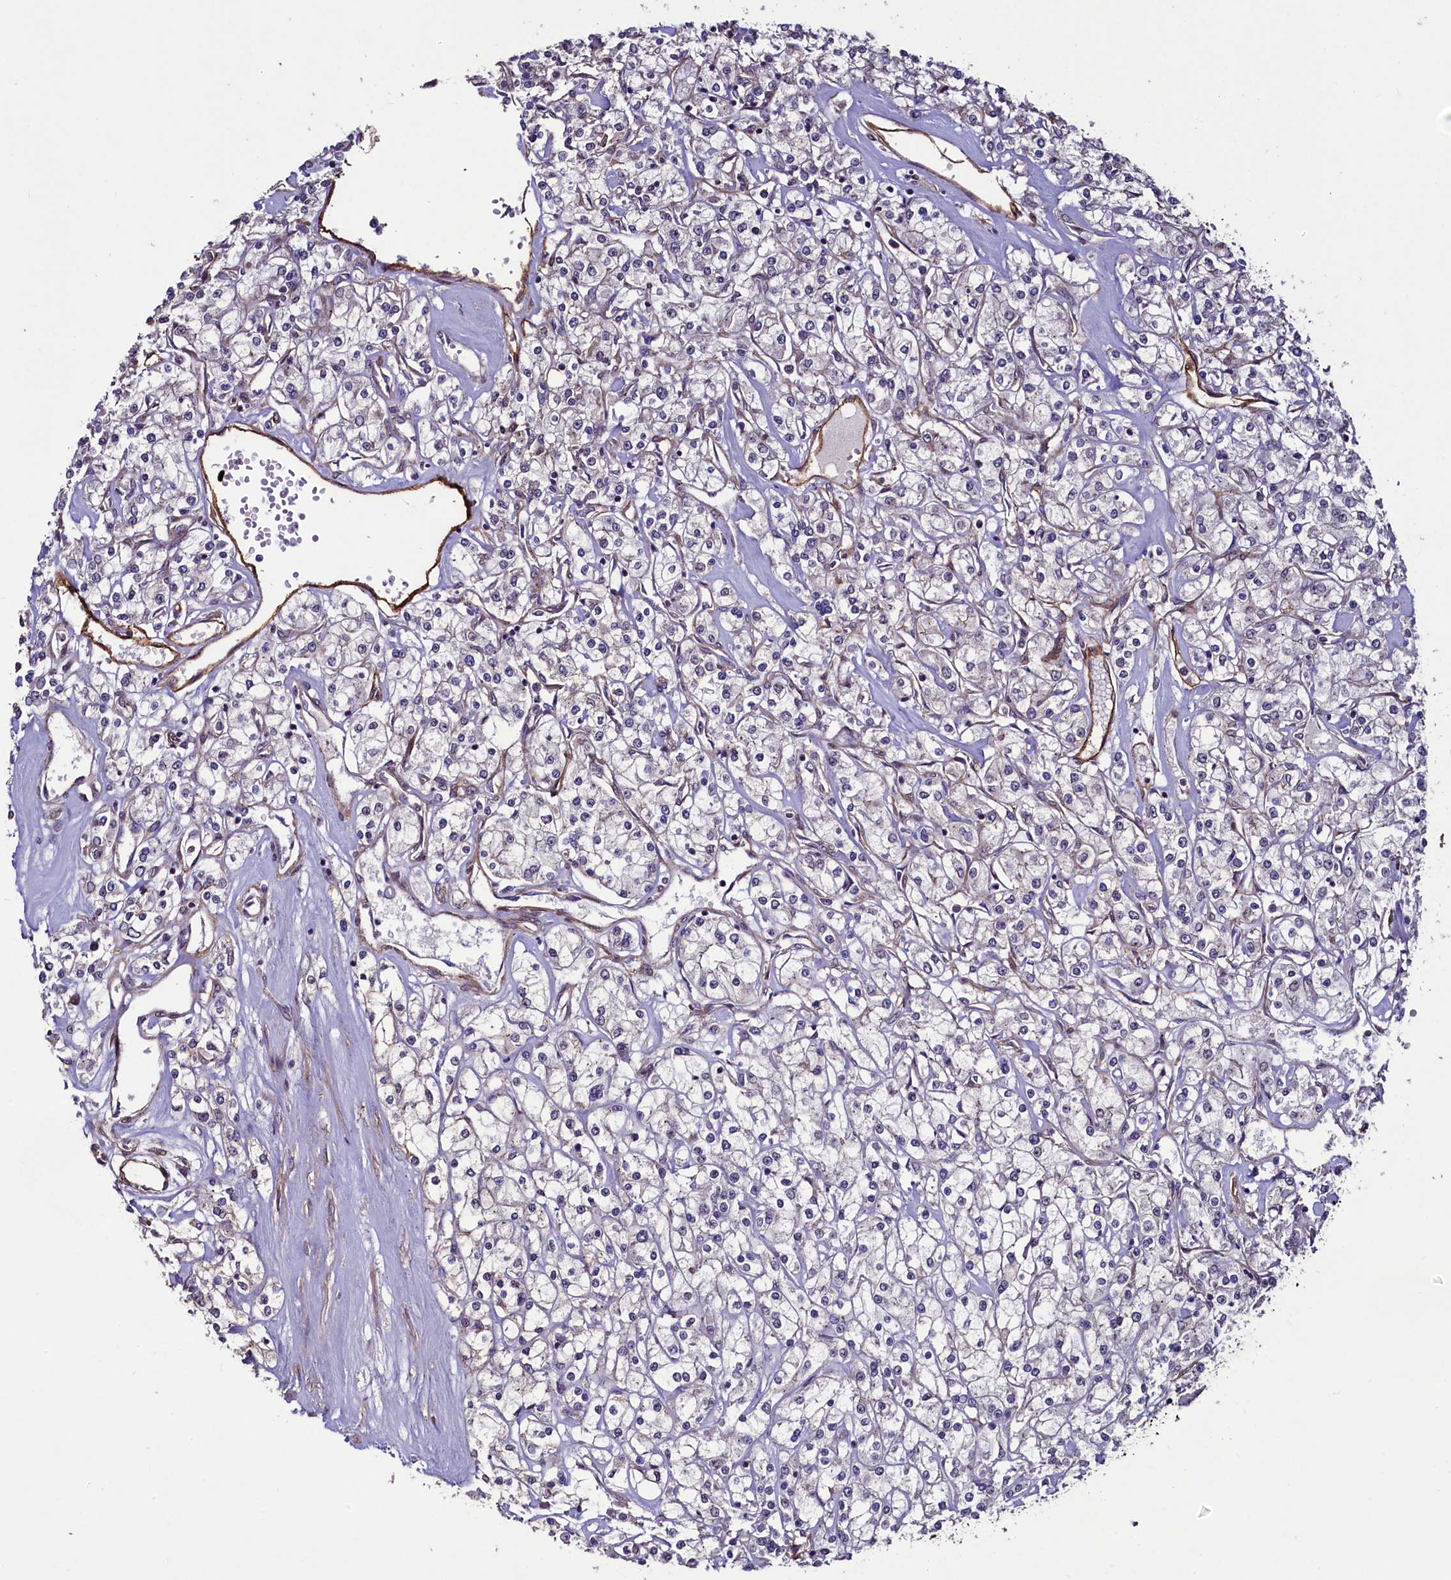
{"staining": {"intensity": "negative", "quantity": "none", "location": "none"}, "tissue": "renal cancer", "cell_type": "Tumor cells", "image_type": "cancer", "snomed": [{"axis": "morphology", "description": "Adenocarcinoma, NOS"}, {"axis": "topography", "description": "Kidney"}], "caption": "There is no significant positivity in tumor cells of renal cancer.", "gene": "PALM", "patient": {"sex": "female", "age": 59}}